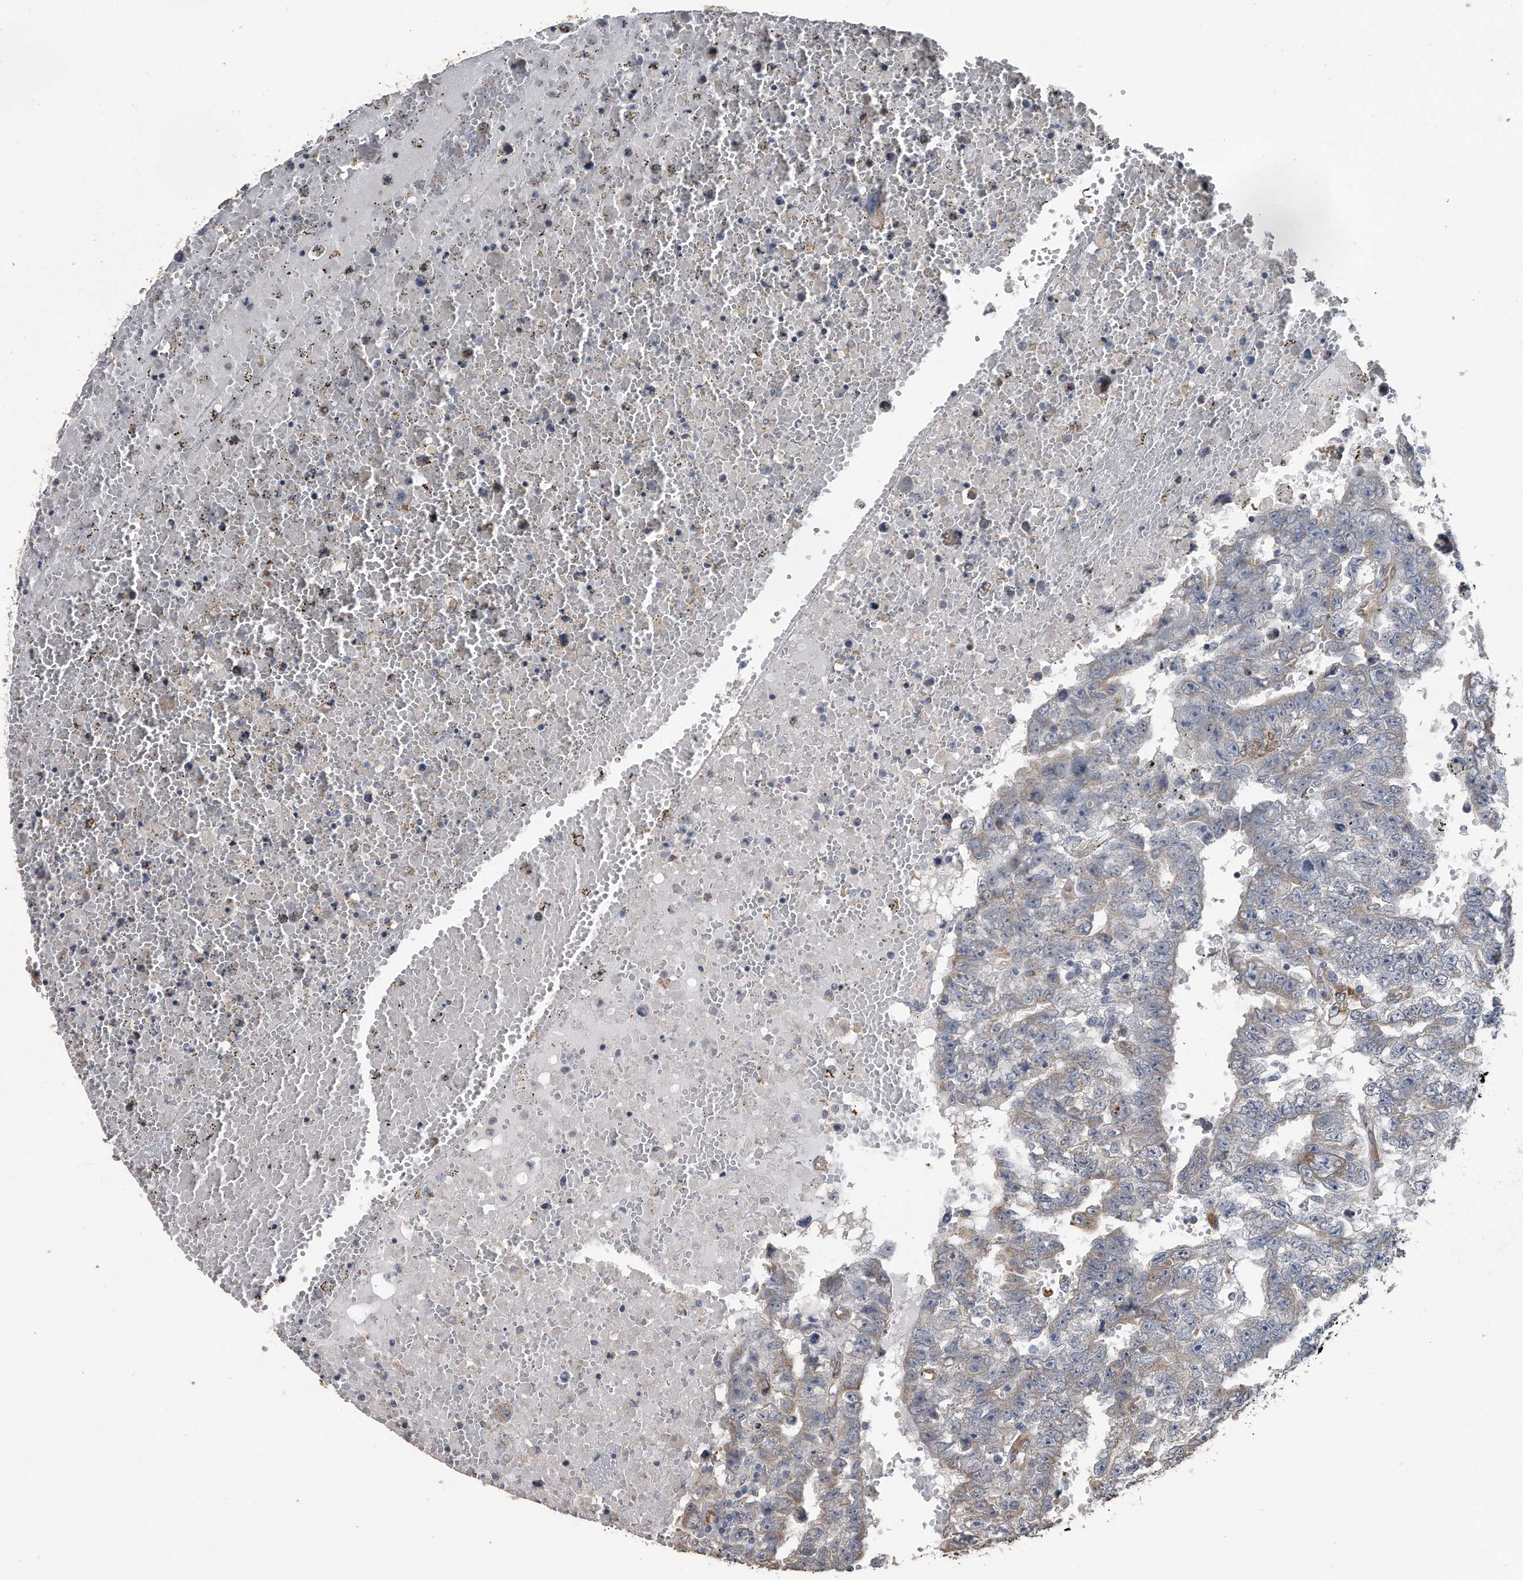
{"staining": {"intensity": "negative", "quantity": "none", "location": "none"}, "tissue": "testis cancer", "cell_type": "Tumor cells", "image_type": "cancer", "snomed": [{"axis": "morphology", "description": "Carcinoma, Embryonal, NOS"}, {"axis": "topography", "description": "Testis"}], "caption": "A high-resolution photomicrograph shows immunohistochemistry staining of testis embryonal carcinoma, which displays no significant staining in tumor cells. The staining was performed using DAB to visualize the protein expression in brown, while the nuclei were stained in blue with hematoxylin (Magnification: 20x).", "gene": "PCLO", "patient": {"sex": "male", "age": 25}}